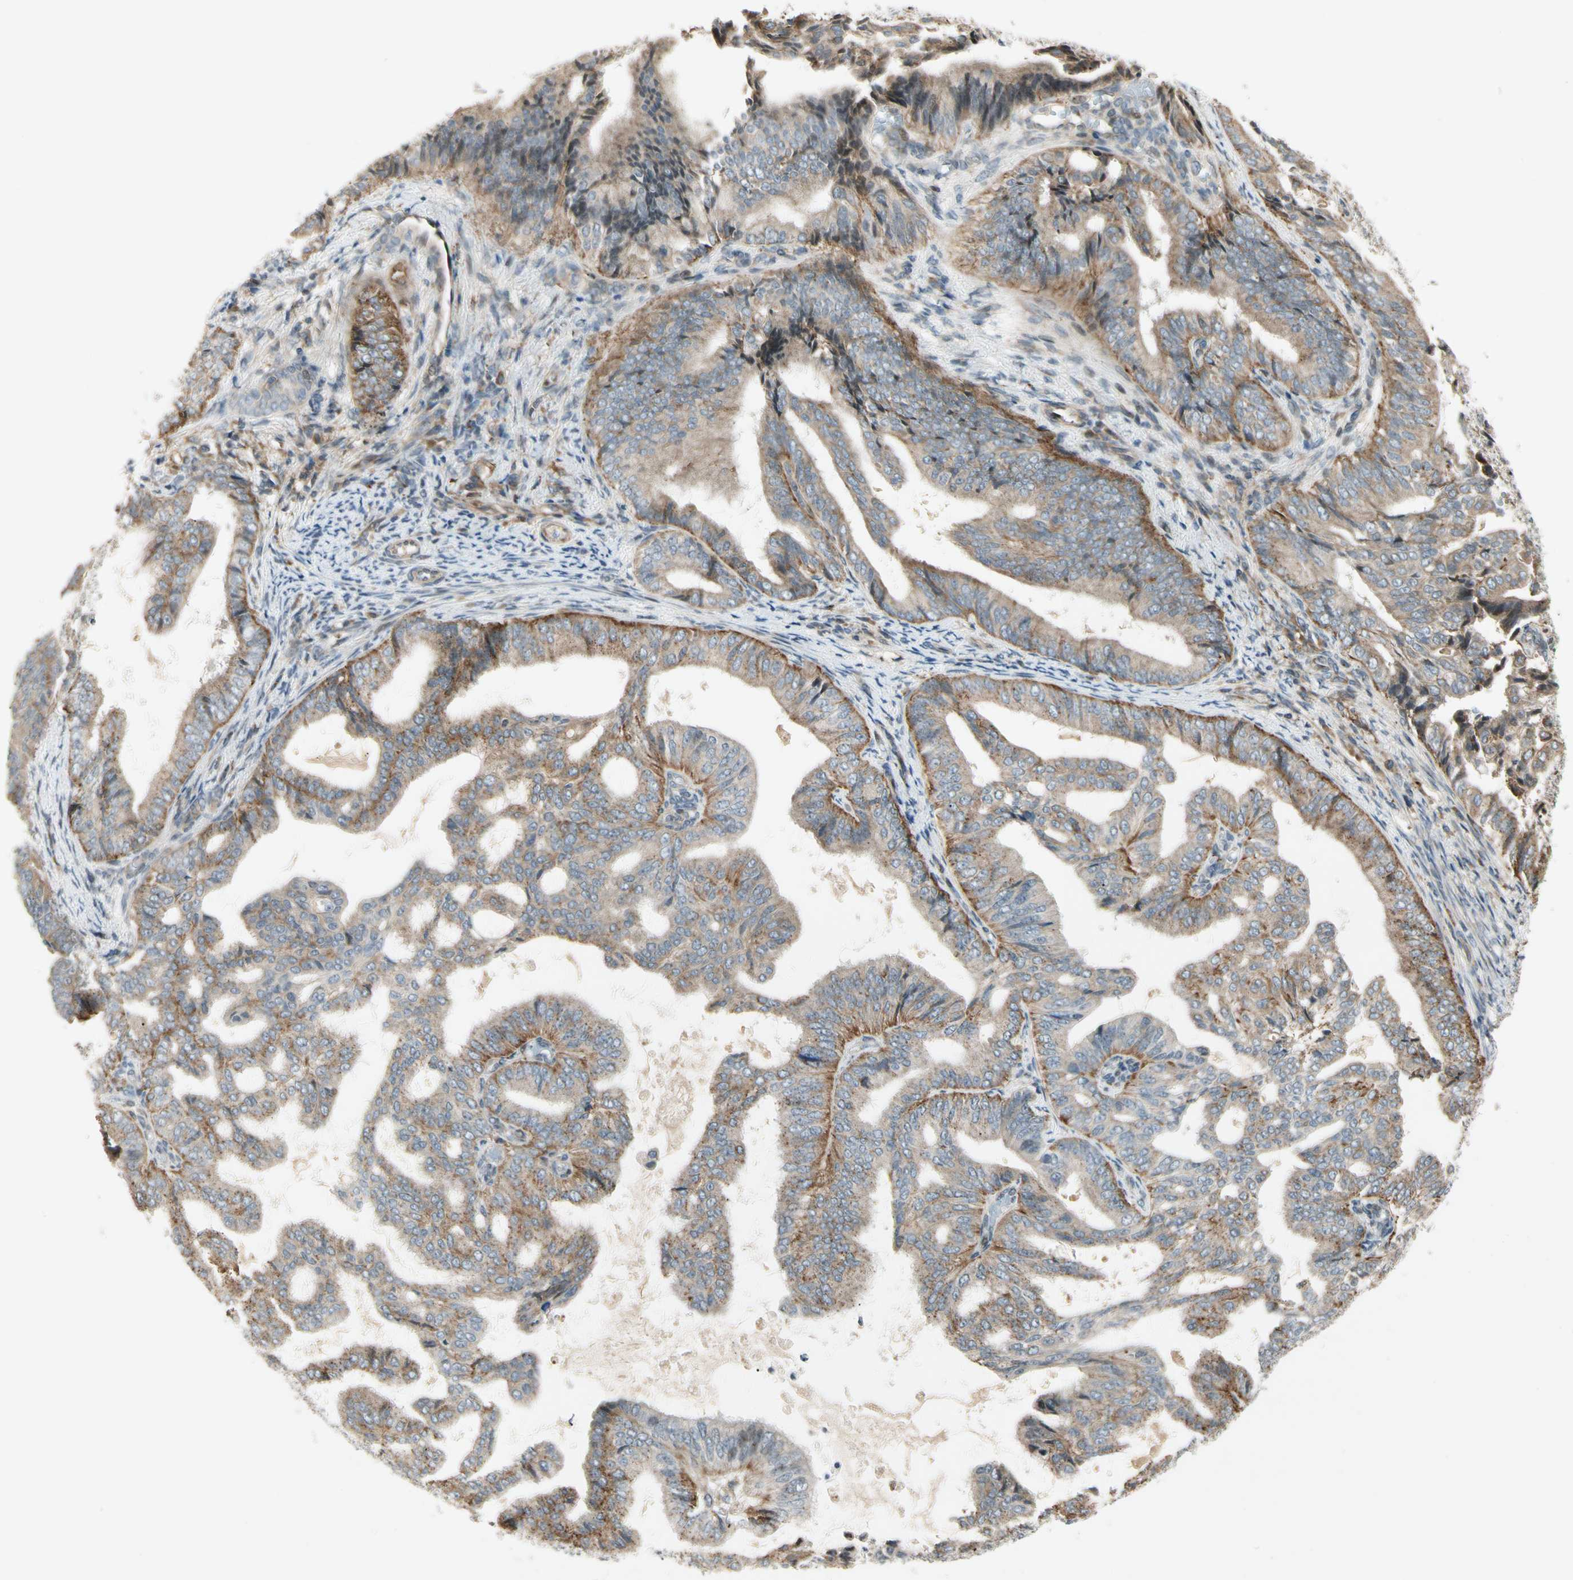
{"staining": {"intensity": "moderate", "quantity": ">75%", "location": "cytoplasmic/membranous"}, "tissue": "endometrial cancer", "cell_type": "Tumor cells", "image_type": "cancer", "snomed": [{"axis": "morphology", "description": "Adenocarcinoma, NOS"}, {"axis": "topography", "description": "Endometrium"}], "caption": "A histopathology image showing moderate cytoplasmic/membranous positivity in approximately >75% of tumor cells in endometrial cancer (adenocarcinoma), as visualized by brown immunohistochemical staining.", "gene": "FNDC3B", "patient": {"sex": "female", "age": 58}}